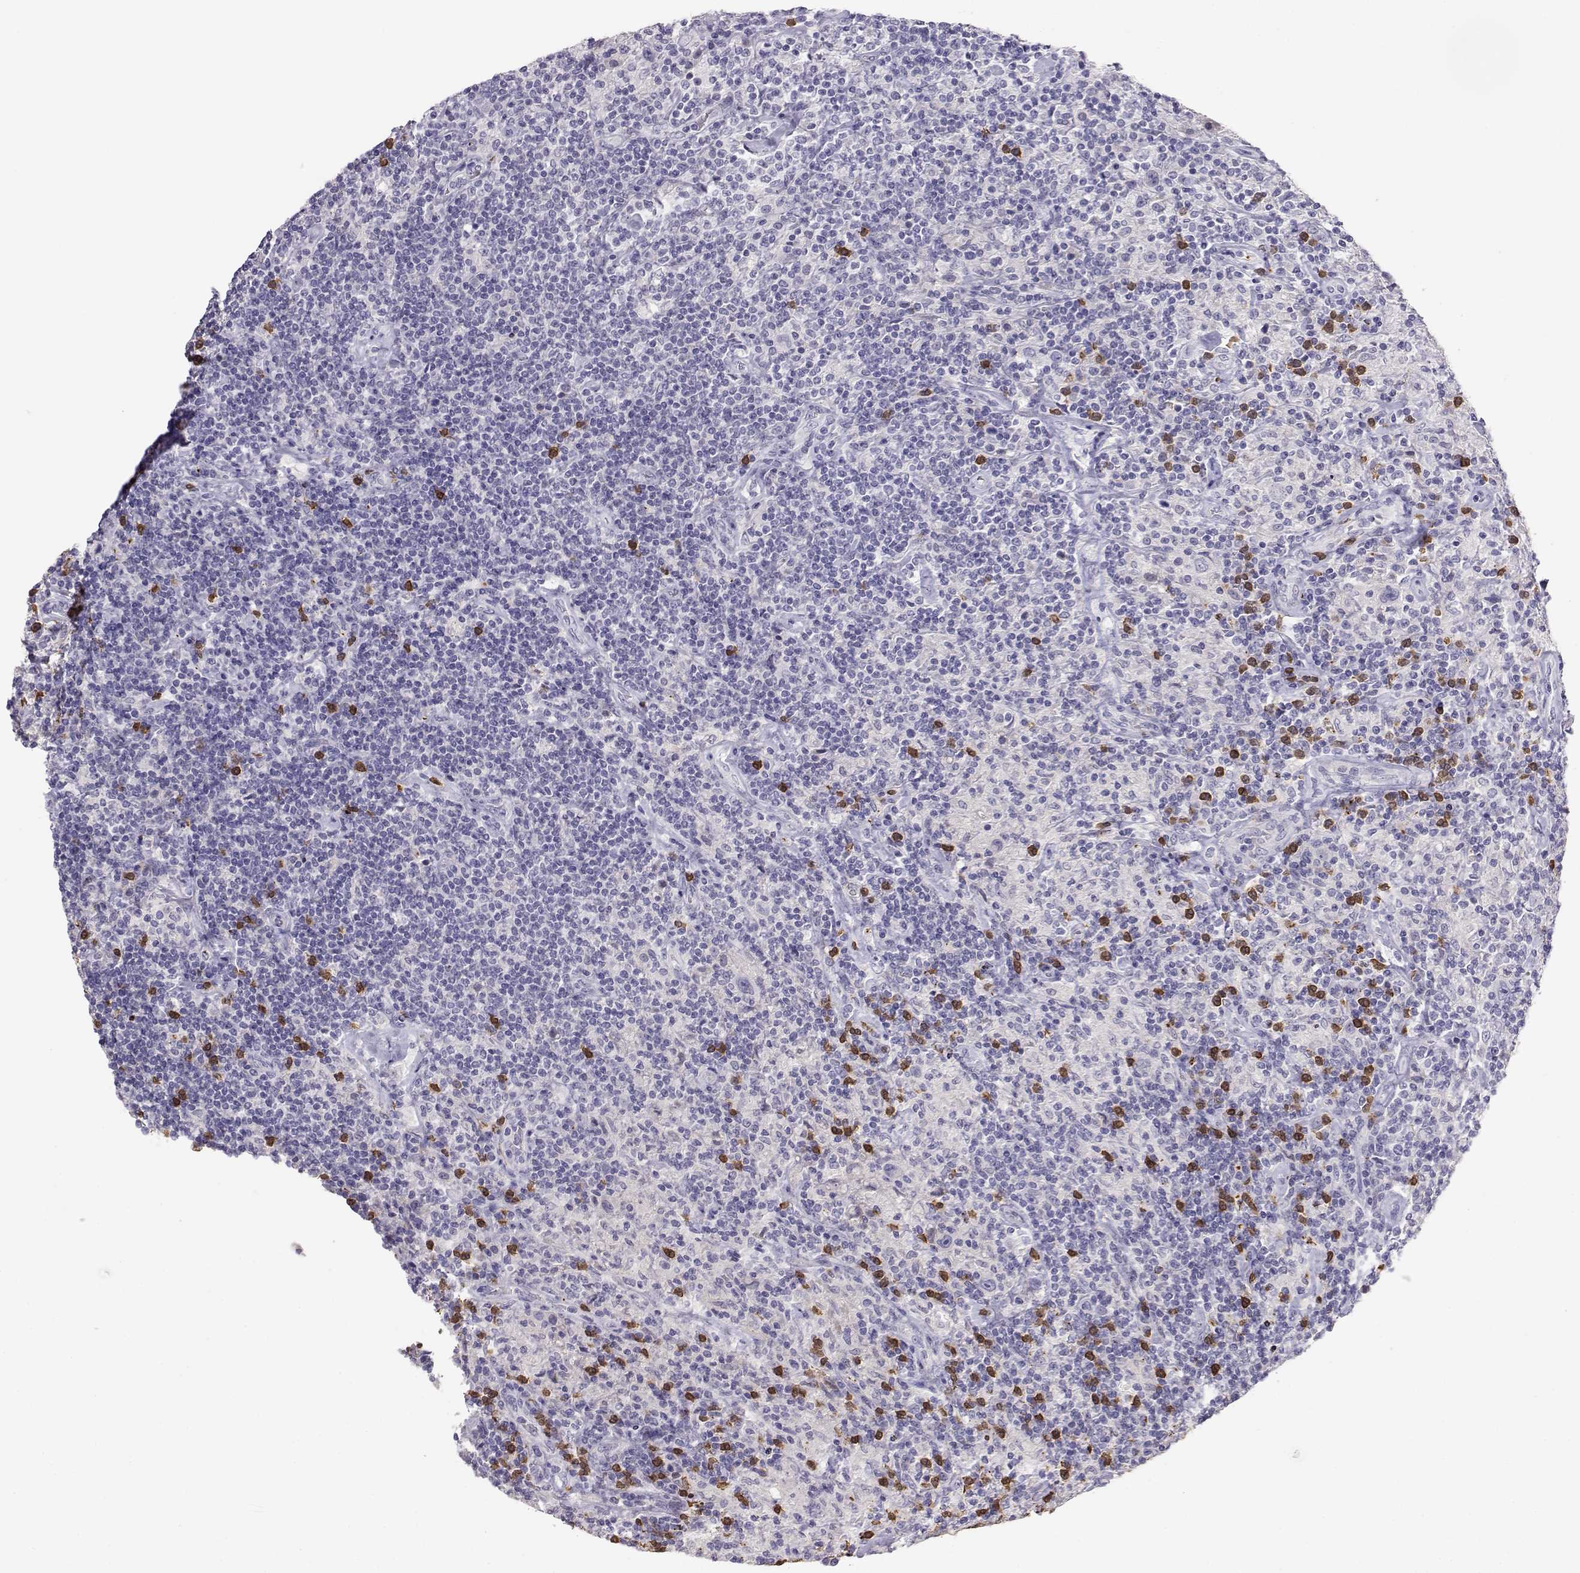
{"staining": {"intensity": "negative", "quantity": "none", "location": "none"}, "tissue": "lymphoma", "cell_type": "Tumor cells", "image_type": "cancer", "snomed": [{"axis": "morphology", "description": "Hodgkin's disease, NOS"}, {"axis": "topography", "description": "Lymph node"}], "caption": "DAB immunohistochemical staining of lymphoma reveals no significant staining in tumor cells.", "gene": "CDHR1", "patient": {"sex": "male", "age": 70}}